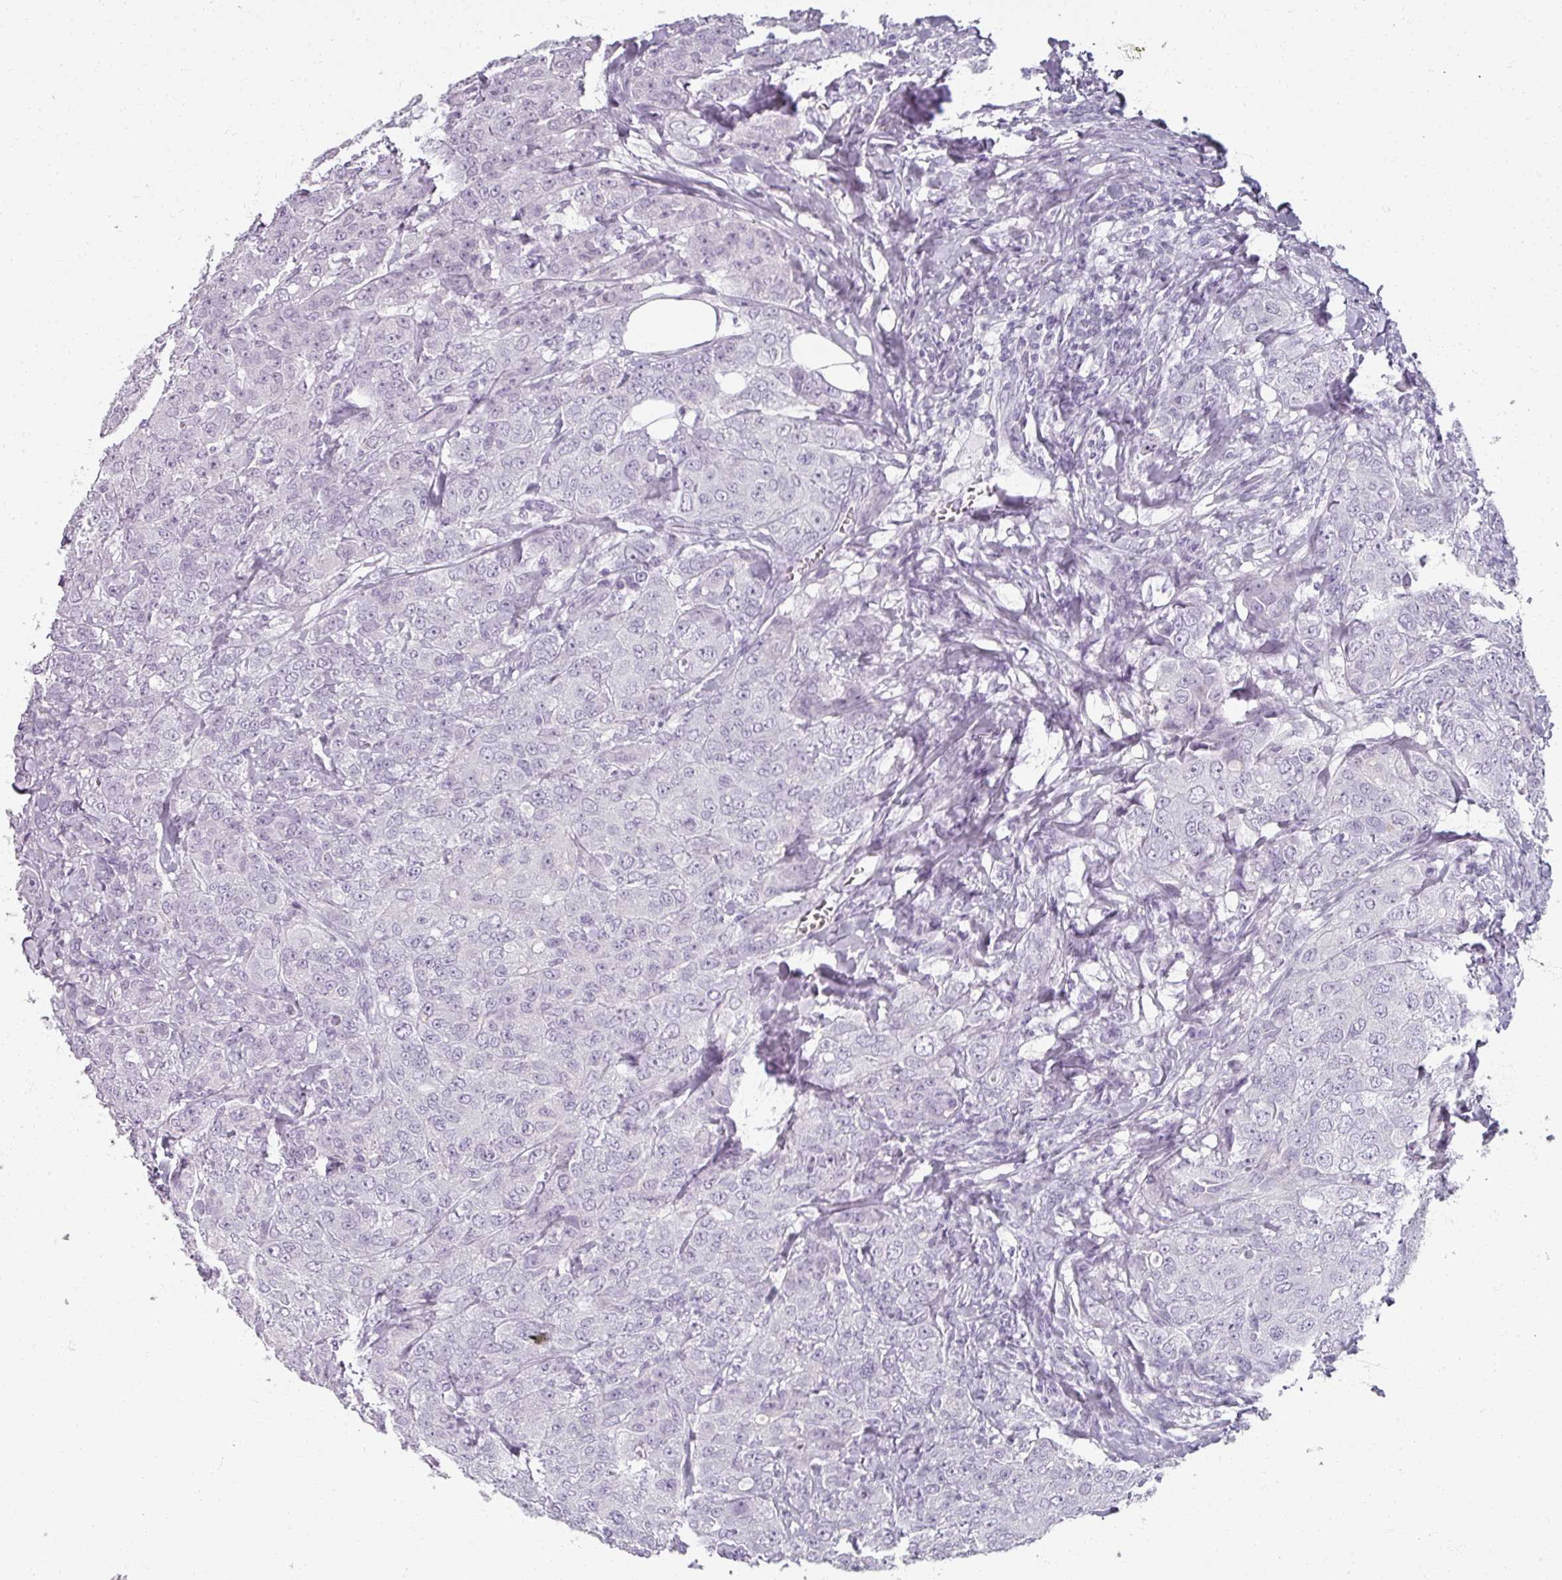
{"staining": {"intensity": "negative", "quantity": "none", "location": "none"}, "tissue": "breast cancer", "cell_type": "Tumor cells", "image_type": "cancer", "snomed": [{"axis": "morphology", "description": "Duct carcinoma"}, {"axis": "topography", "description": "Breast"}], "caption": "High power microscopy image of an immunohistochemistry (IHC) micrograph of breast cancer (intraductal carcinoma), revealing no significant positivity in tumor cells.", "gene": "REG3G", "patient": {"sex": "female", "age": 43}}